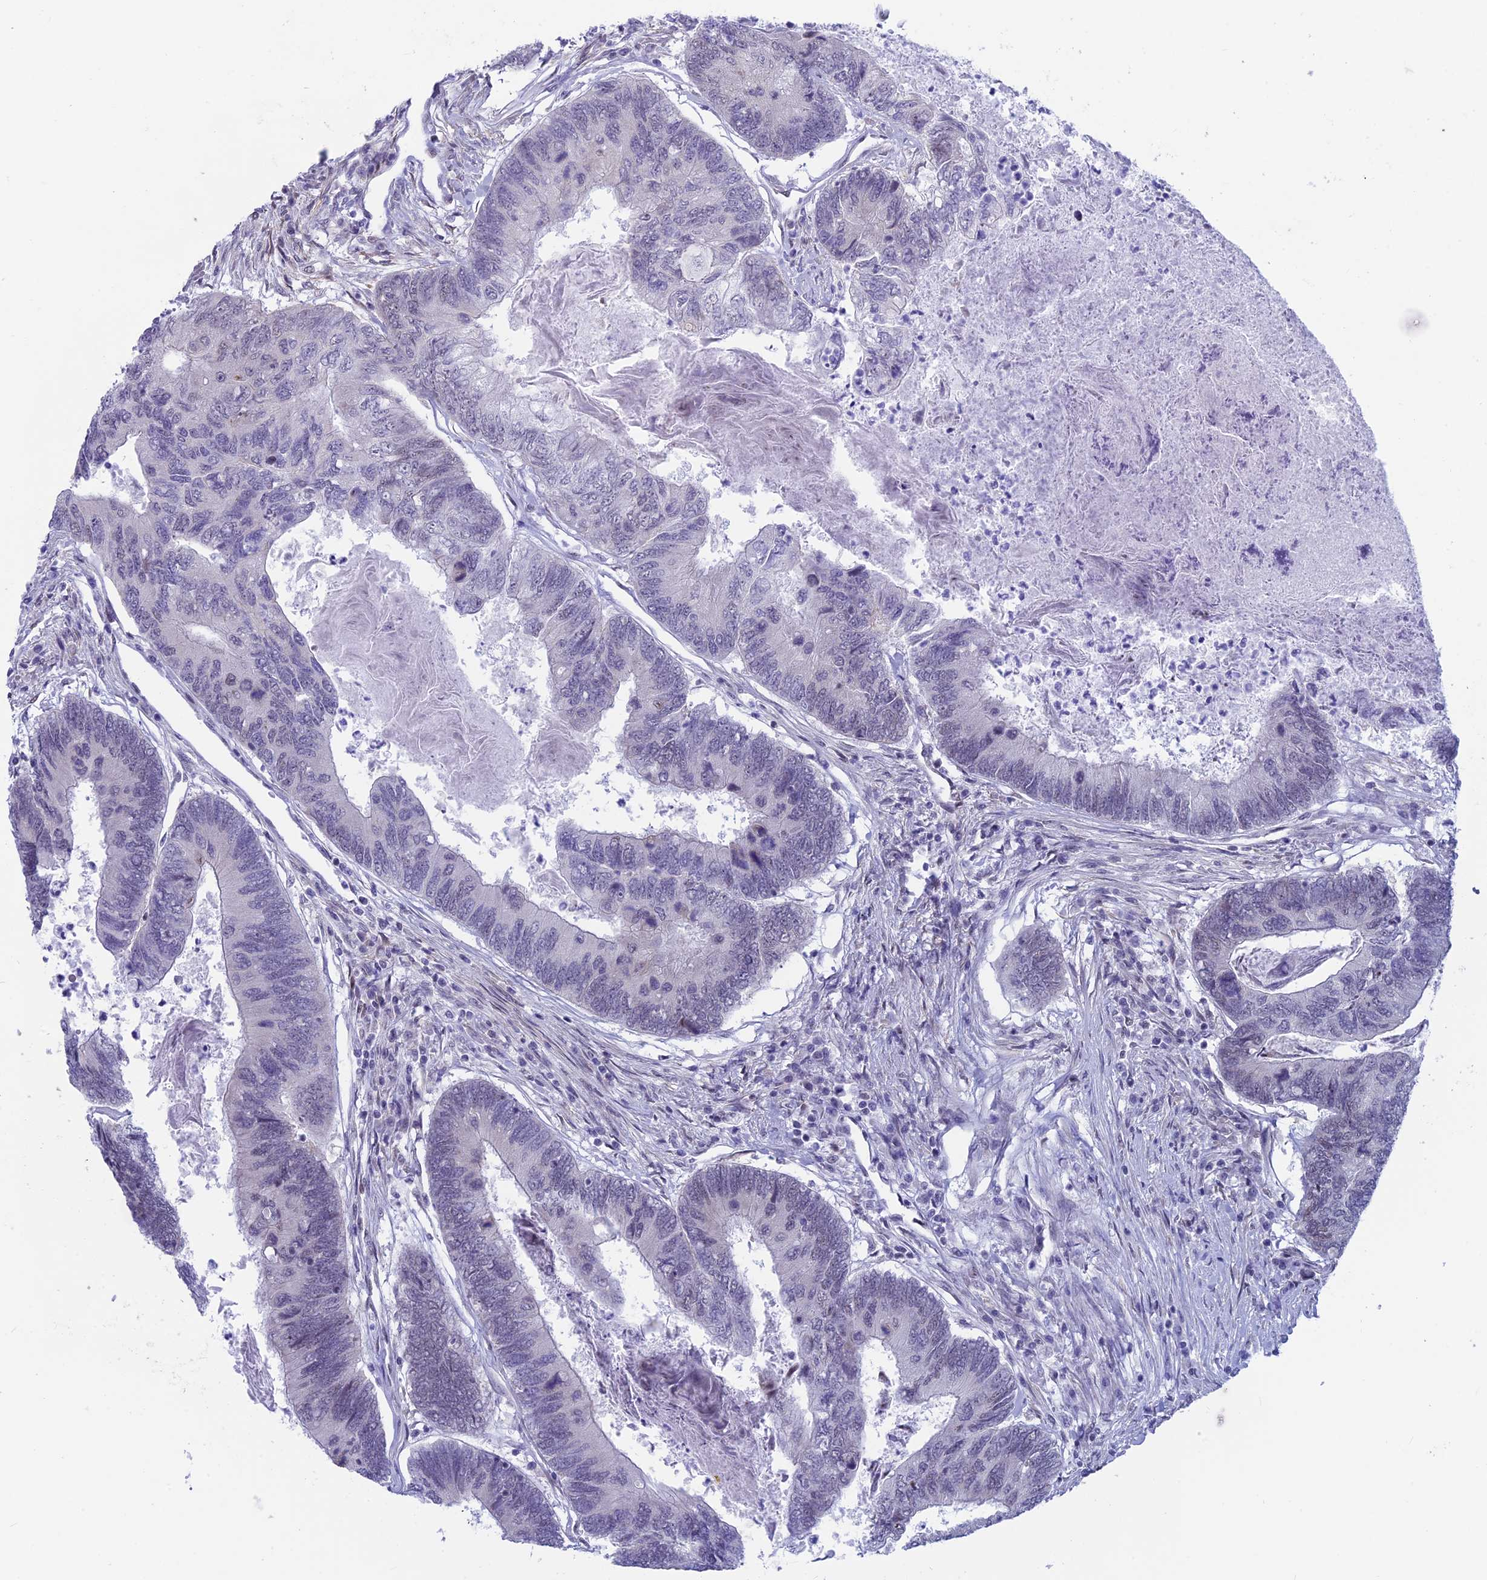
{"staining": {"intensity": "negative", "quantity": "none", "location": "none"}, "tissue": "colorectal cancer", "cell_type": "Tumor cells", "image_type": "cancer", "snomed": [{"axis": "morphology", "description": "Adenocarcinoma, NOS"}, {"axis": "topography", "description": "Colon"}], "caption": "The photomicrograph demonstrates no significant staining in tumor cells of colorectal adenocarcinoma.", "gene": "SRSF5", "patient": {"sex": "female", "age": 67}}